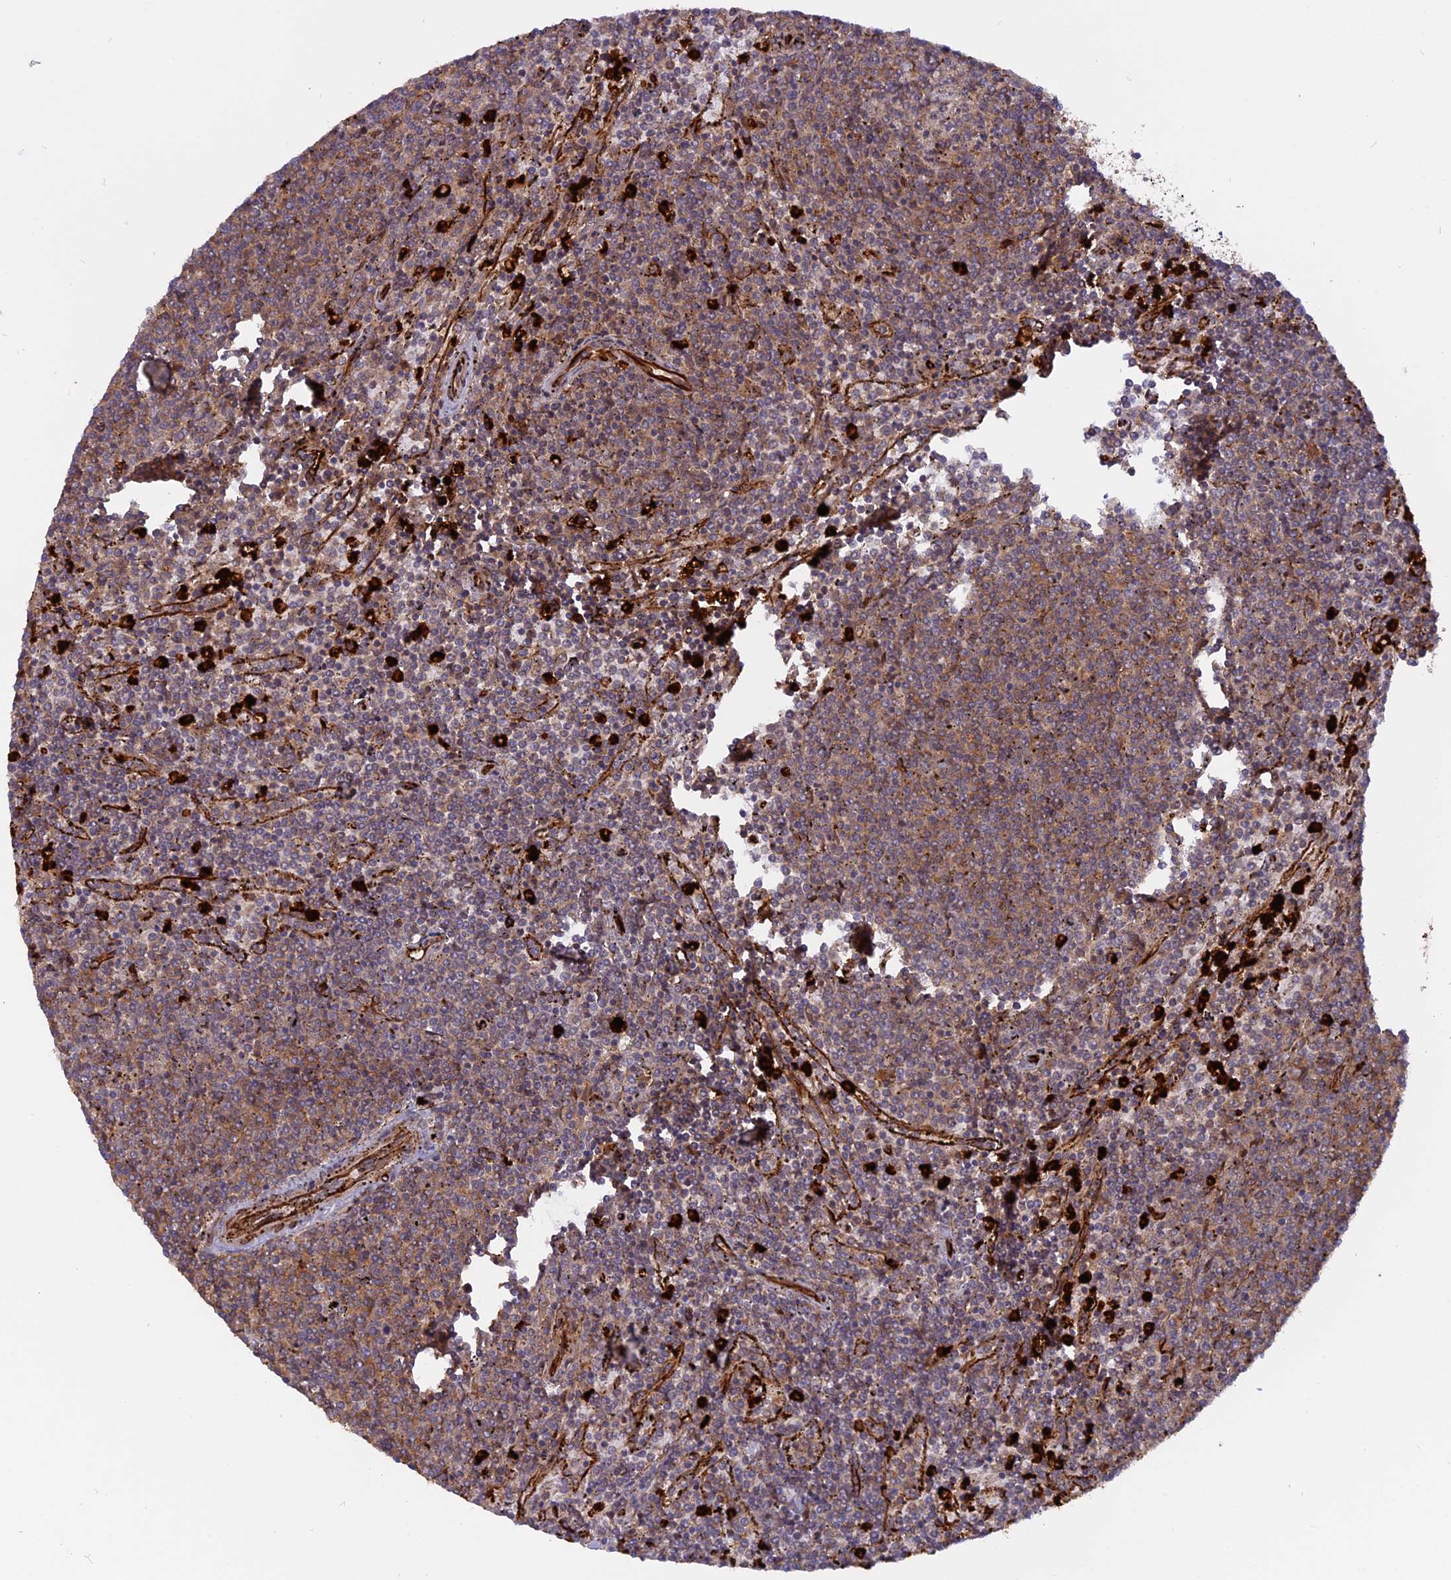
{"staining": {"intensity": "moderate", "quantity": ">75%", "location": "cytoplasmic/membranous"}, "tissue": "lymphoma", "cell_type": "Tumor cells", "image_type": "cancer", "snomed": [{"axis": "morphology", "description": "Malignant lymphoma, non-Hodgkin's type, Low grade"}, {"axis": "topography", "description": "Spleen"}], "caption": "DAB (3,3'-diaminobenzidine) immunohistochemical staining of human lymphoma exhibits moderate cytoplasmic/membranous protein expression in approximately >75% of tumor cells. The staining was performed using DAB to visualize the protein expression in brown, while the nuclei were stained in blue with hematoxylin (Magnification: 20x).", "gene": "PHLDB3", "patient": {"sex": "female", "age": 50}}